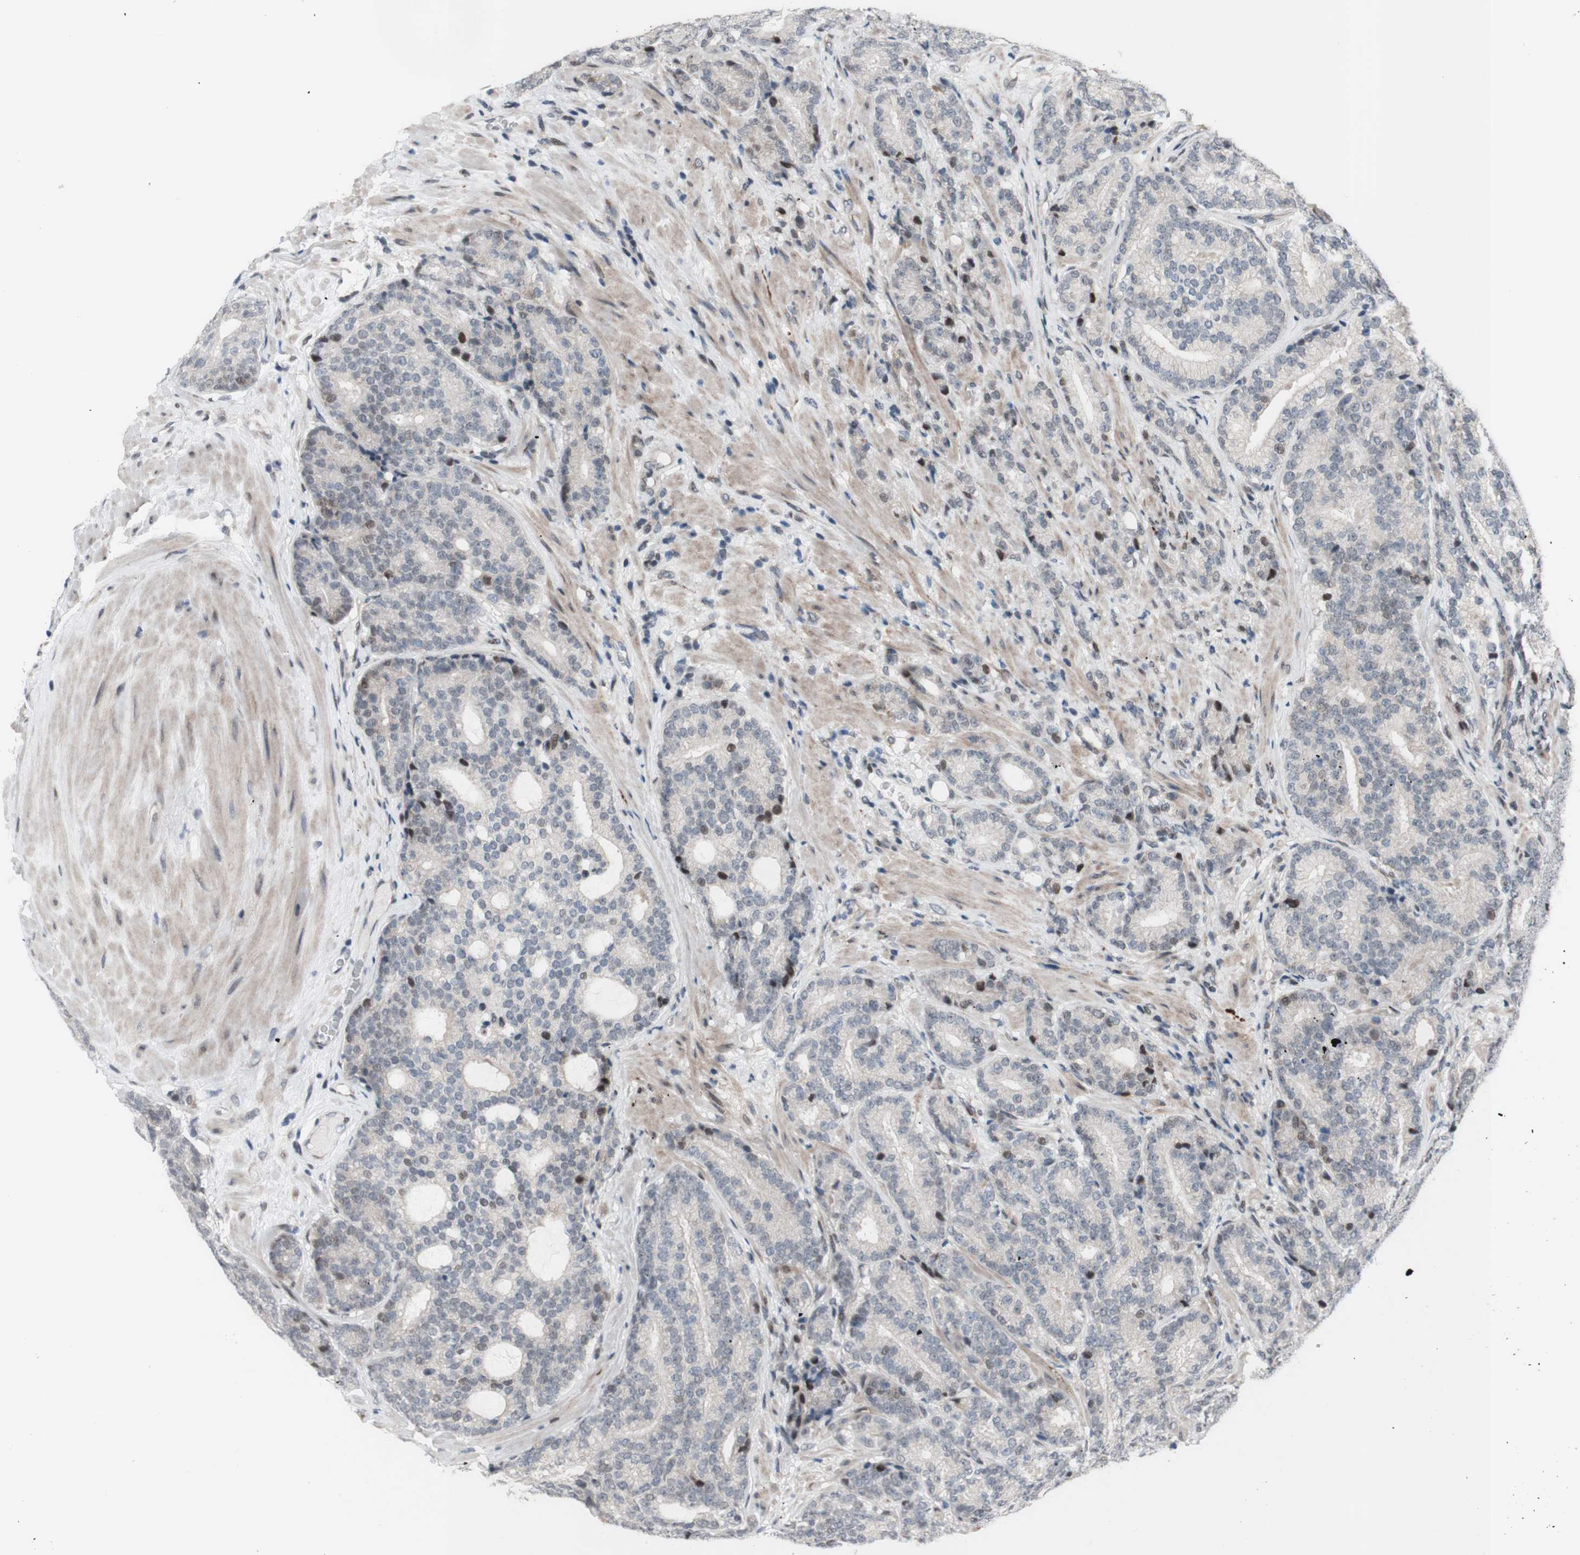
{"staining": {"intensity": "moderate", "quantity": "<25%", "location": "nuclear"}, "tissue": "prostate cancer", "cell_type": "Tumor cells", "image_type": "cancer", "snomed": [{"axis": "morphology", "description": "Adenocarcinoma, High grade"}, {"axis": "topography", "description": "Prostate"}], "caption": "Prostate cancer stained with immunohistochemistry (IHC) displays moderate nuclear positivity in about <25% of tumor cells. Using DAB (brown) and hematoxylin (blue) stains, captured at high magnification using brightfield microscopy.", "gene": "PHTF2", "patient": {"sex": "male", "age": 61}}